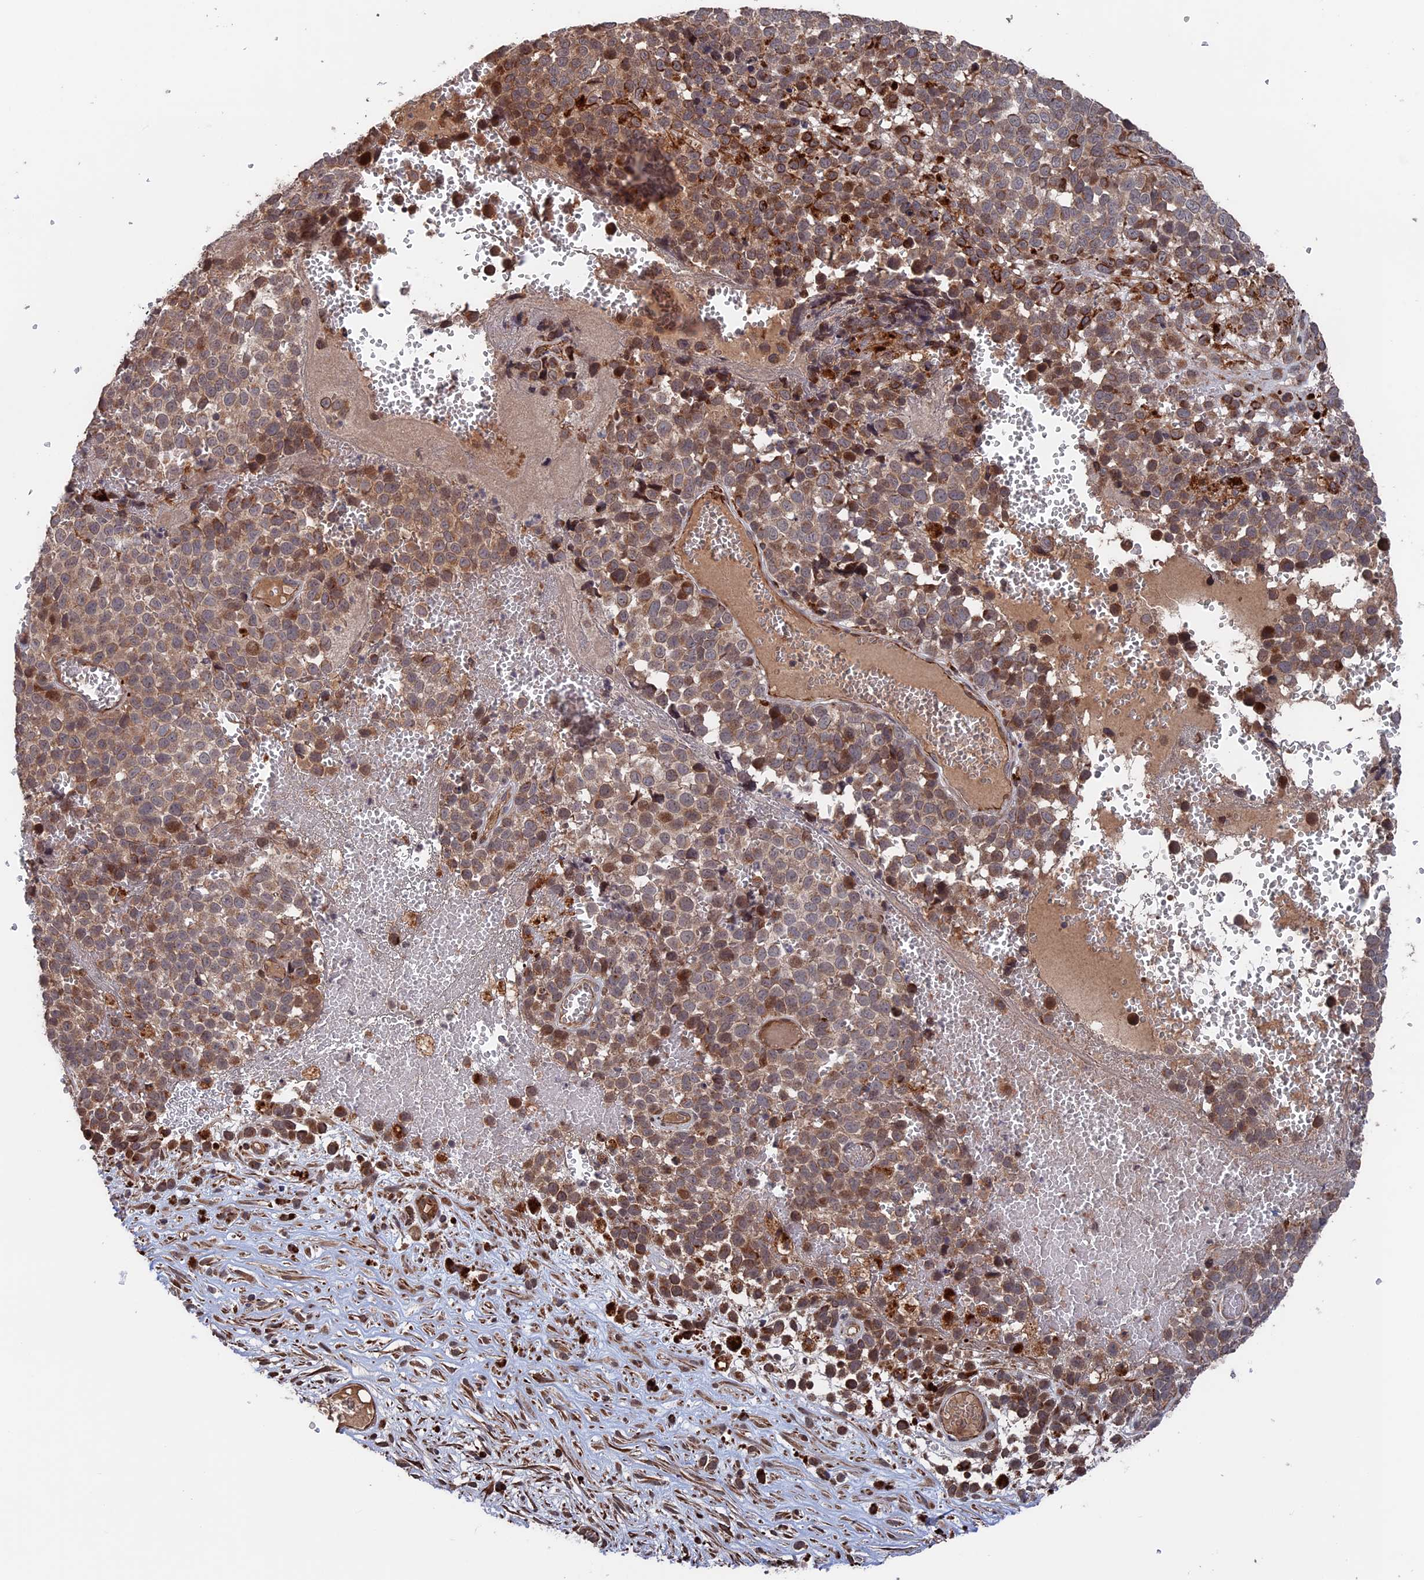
{"staining": {"intensity": "weak", "quantity": ">75%", "location": "cytoplasmic/membranous"}, "tissue": "melanoma", "cell_type": "Tumor cells", "image_type": "cancer", "snomed": [{"axis": "morphology", "description": "Malignant melanoma, NOS"}, {"axis": "topography", "description": "Nose, NOS"}], "caption": "Immunohistochemical staining of melanoma exhibits low levels of weak cytoplasmic/membranous protein positivity in approximately >75% of tumor cells.", "gene": "PLA2G15", "patient": {"sex": "female", "age": 48}}